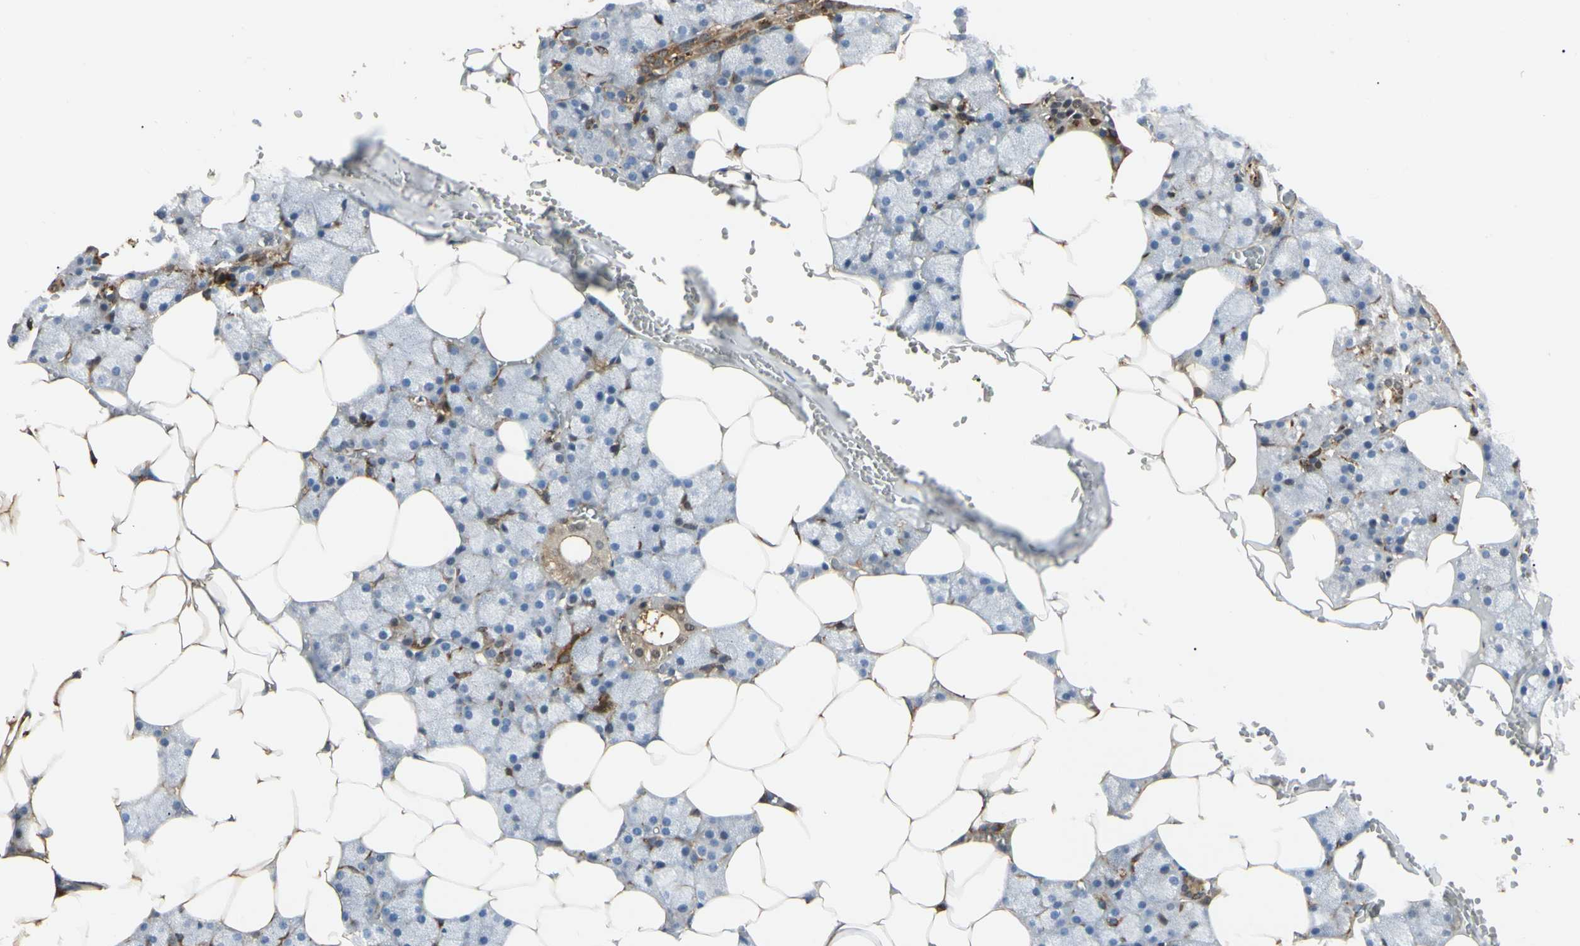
{"staining": {"intensity": "moderate", "quantity": "<25%", "location": "cytoplasmic/membranous,nuclear"}, "tissue": "salivary gland", "cell_type": "Glandular cells", "image_type": "normal", "snomed": [{"axis": "morphology", "description": "Normal tissue, NOS"}, {"axis": "topography", "description": "Salivary gland"}], "caption": "Immunohistochemical staining of benign human salivary gland shows low levels of moderate cytoplasmic/membranous,nuclear expression in about <25% of glandular cells.", "gene": "FTH1", "patient": {"sex": "male", "age": 62}}